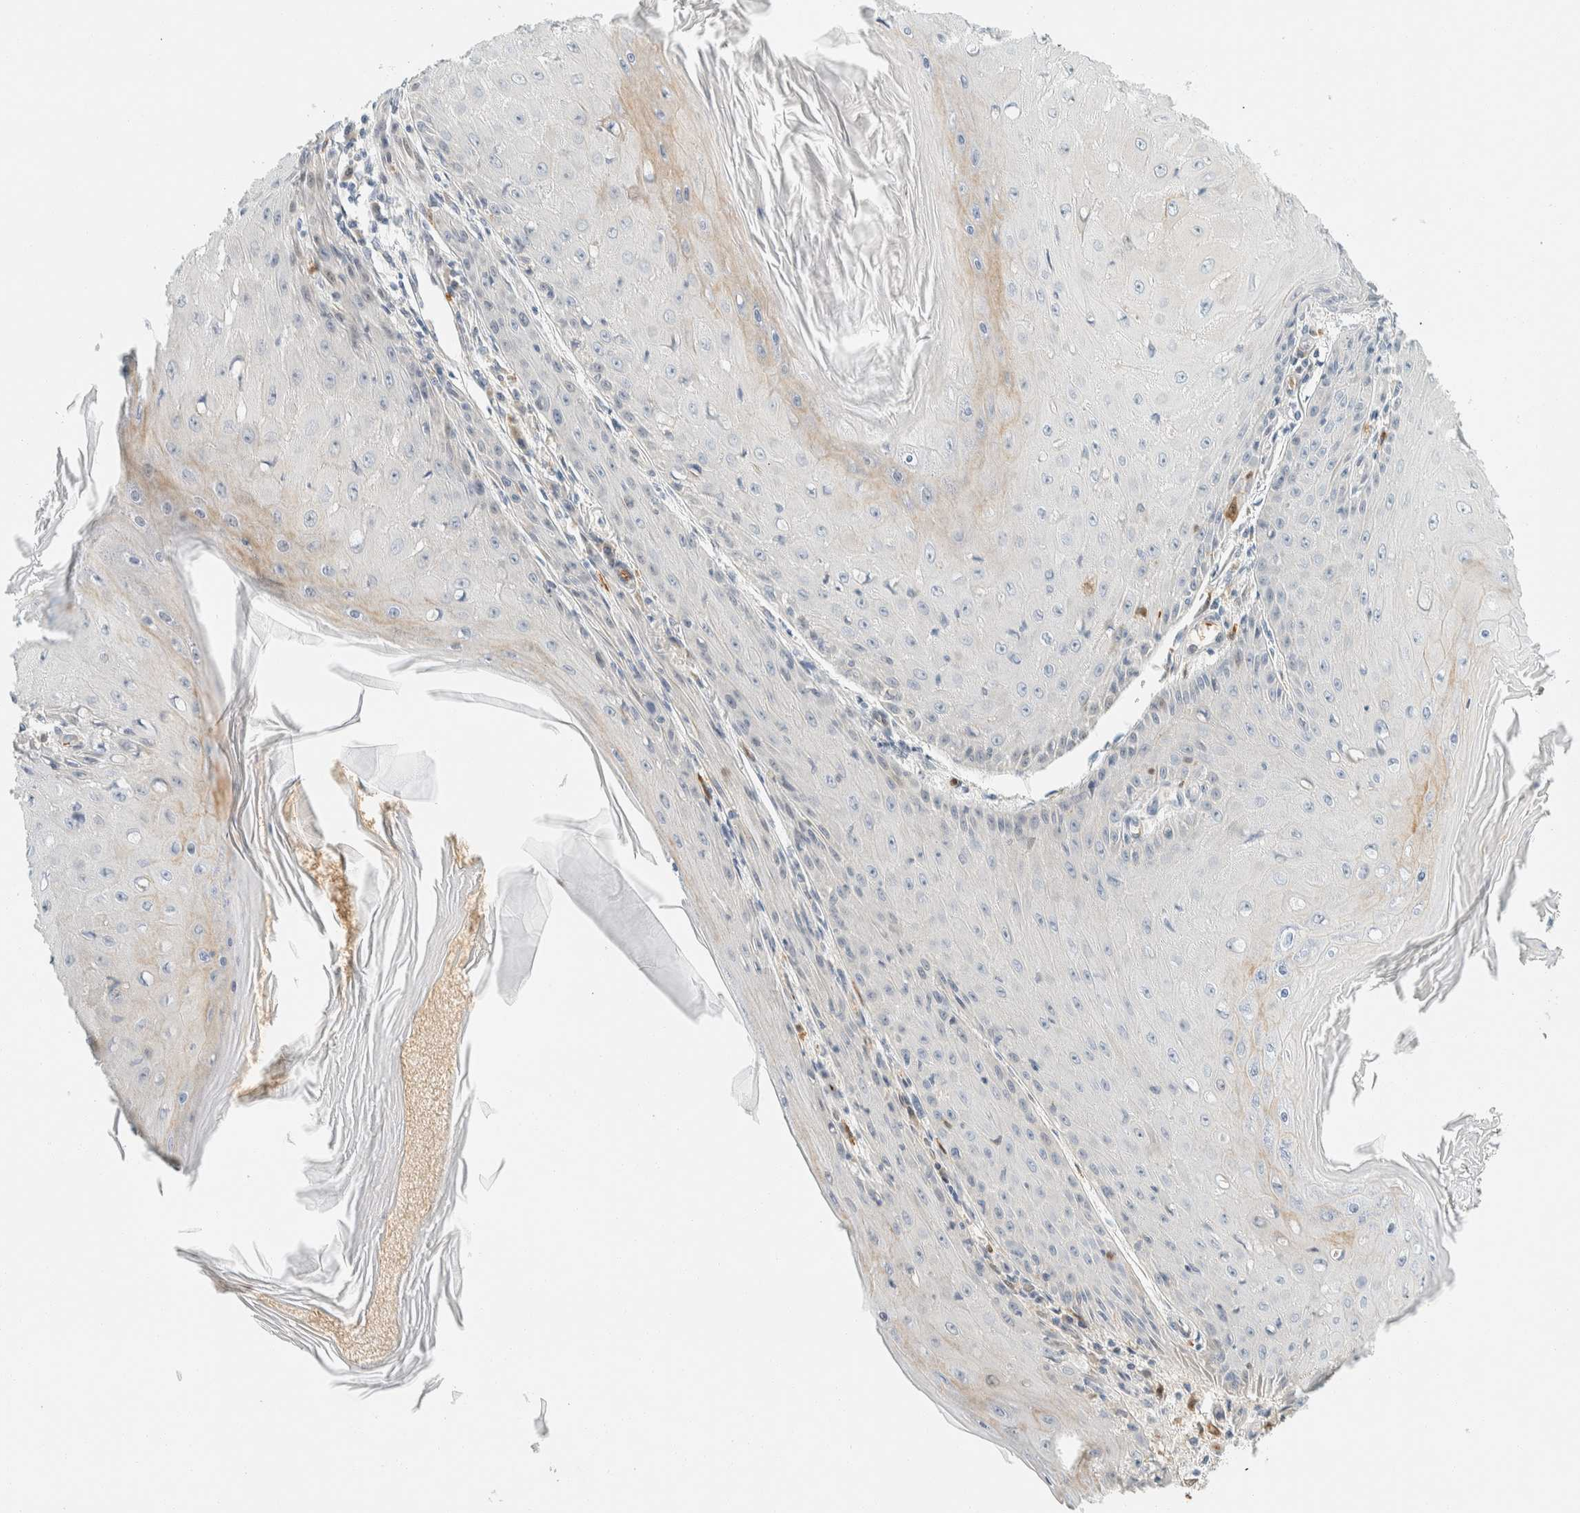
{"staining": {"intensity": "weak", "quantity": "<25%", "location": "cytoplasmic/membranous"}, "tissue": "skin cancer", "cell_type": "Tumor cells", "image_type": "cancer", "snomed": [{"axis": "morphology", "description": "Squamous cell carcinoma, NOS"}, {"axis": "topography", "description": "Skin"}], "caption": "Immunohistochemical staining of skin cancer (squamous cell carcinoma) reveals no significant staining in tumor cells.", "gene": "TSTD2", "patient": {"sex": "female", "age": 73}}